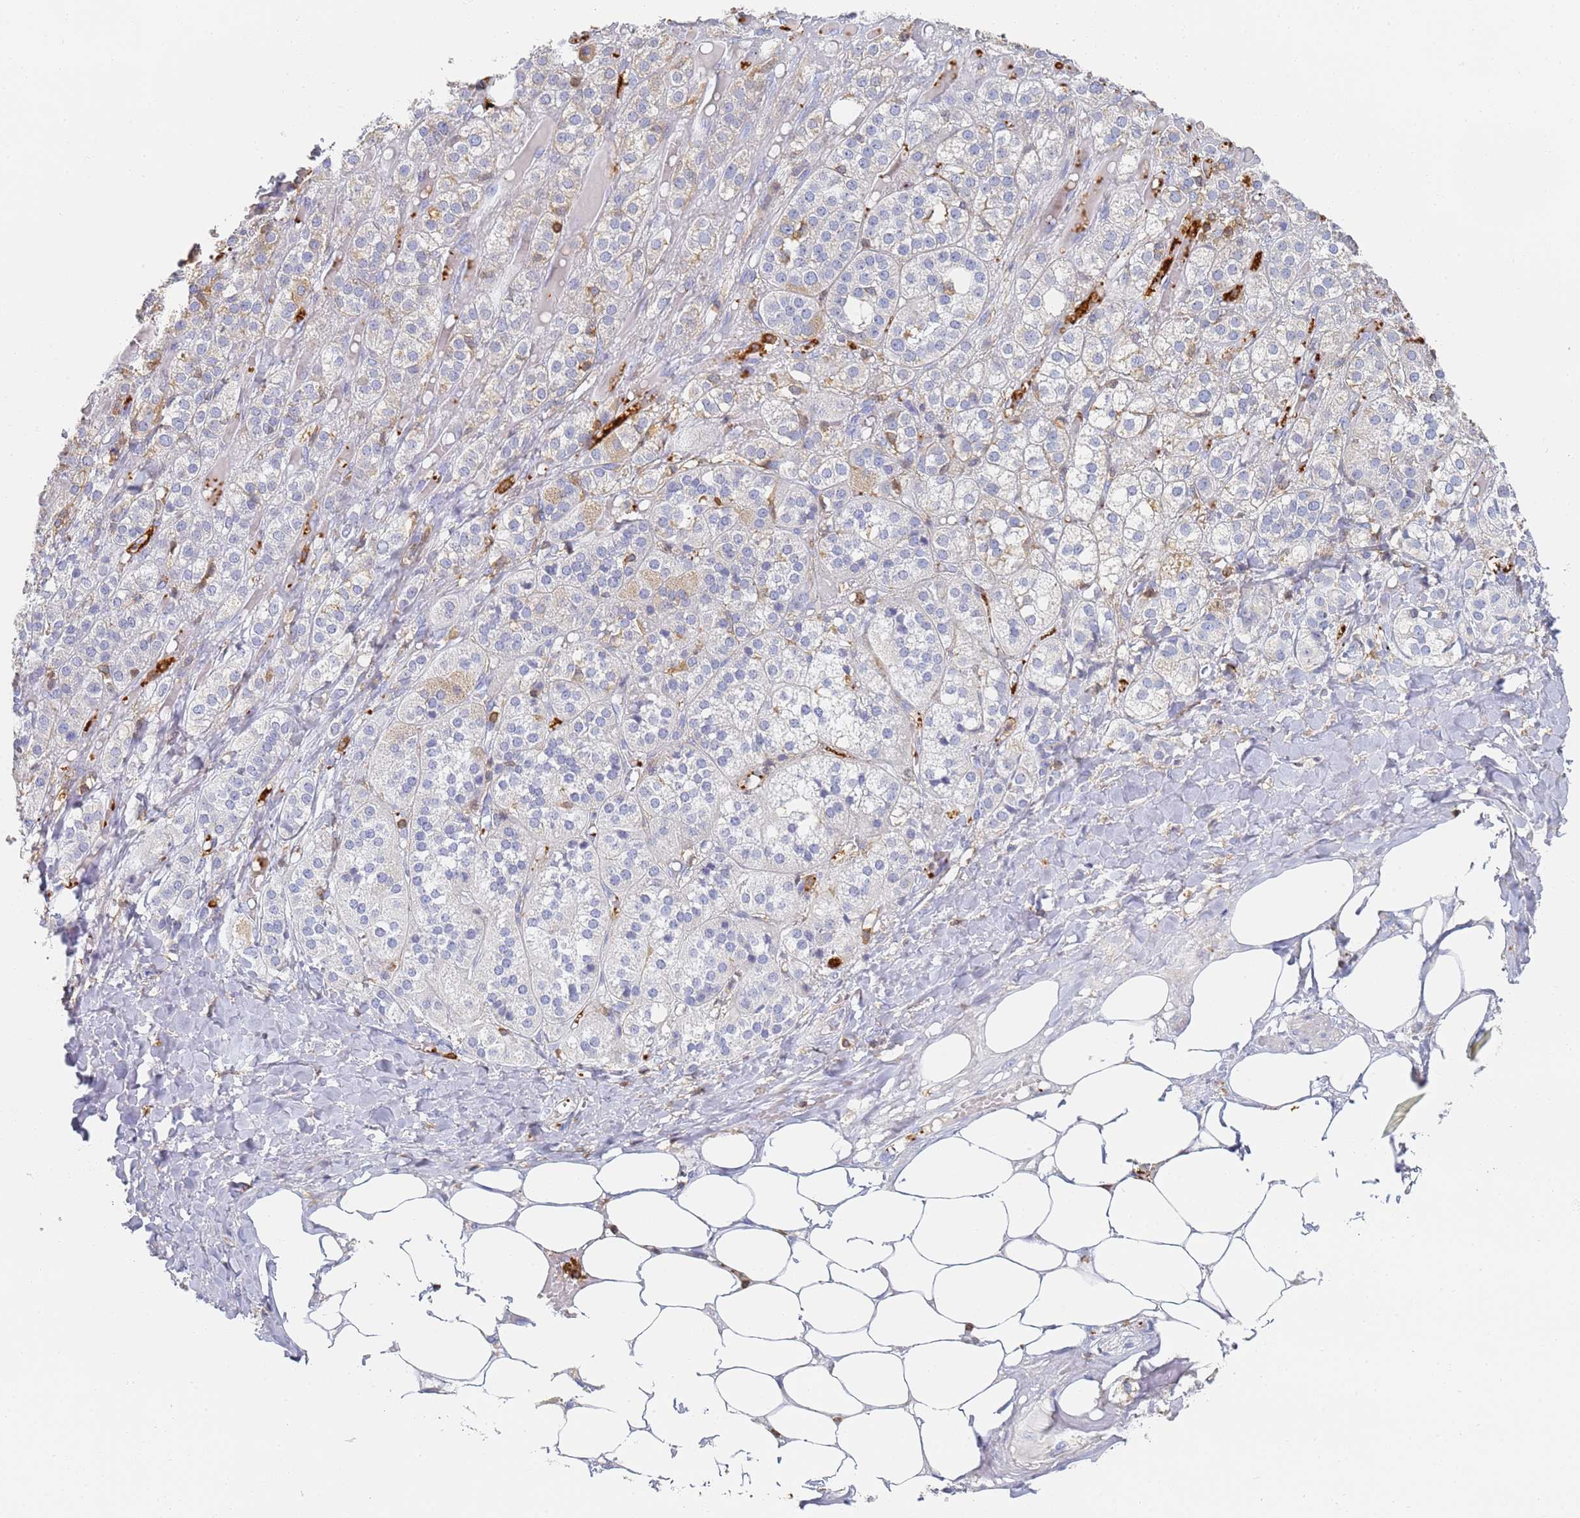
{"staining": {"intensity": "weak", "quantity": "<25%", "location": "cytoplasmic/membranous"}, "tissue": "adrenal gland", "cell_type": "Glandular cells", "image_type": "normal", "snomed": [{"axis": "morphology", "description": "Normal tissue, NOS"}, {"axis": "topography", "description": "Adrenal gland"}], "caption": "IHC of benign human adrenal gland exhibits no expression in glandular cells.", "gene": "BIN2", "patient": {"sex": "female", "age": 61}}